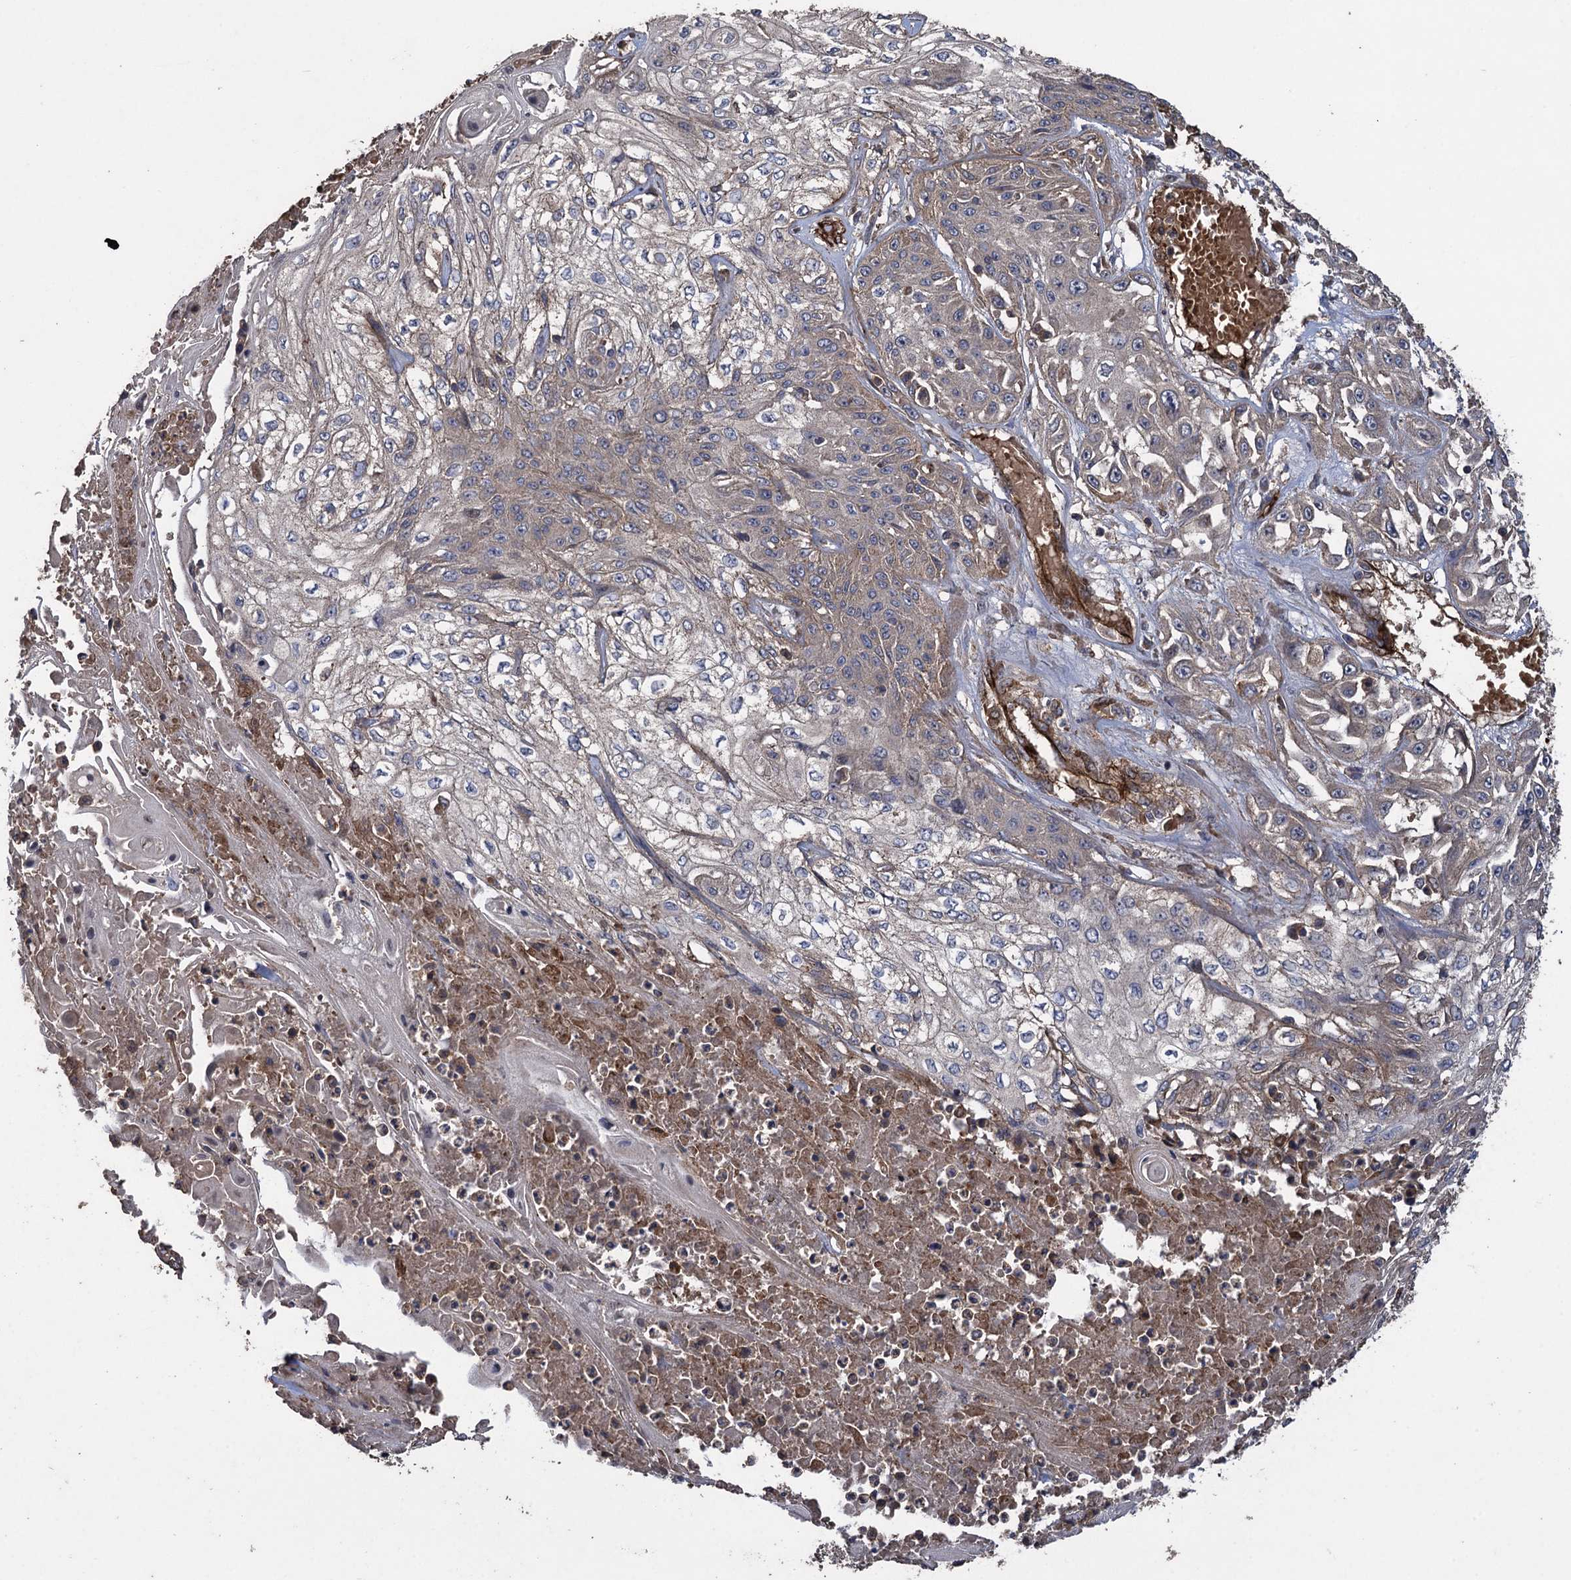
{"staining": {"intensity": "weak", "quantity": "<25%", "location": "cytoplasmic/membranous"}, "tissue": "skin cancer", "cell_type": "Tumor cells", "image_type": "cancer", "snomed": [{"axis": "morphology", "description": "Squamous cell carcinoma, NOS"}, {"axis": "morphology", "description": "Squamous cell carcinoma, metastatic, NOS"}, {"axis": "topography", "description": "Skin"}, {"axis": "topography", "description": "Lymph node"}], "caption": "Protein analysis of skin squamous cell carcinoma demonstrates no significant positivity in tumor cells.", "gene": "TXNDC11", "patient": {"sex": "male", "age": 75}}